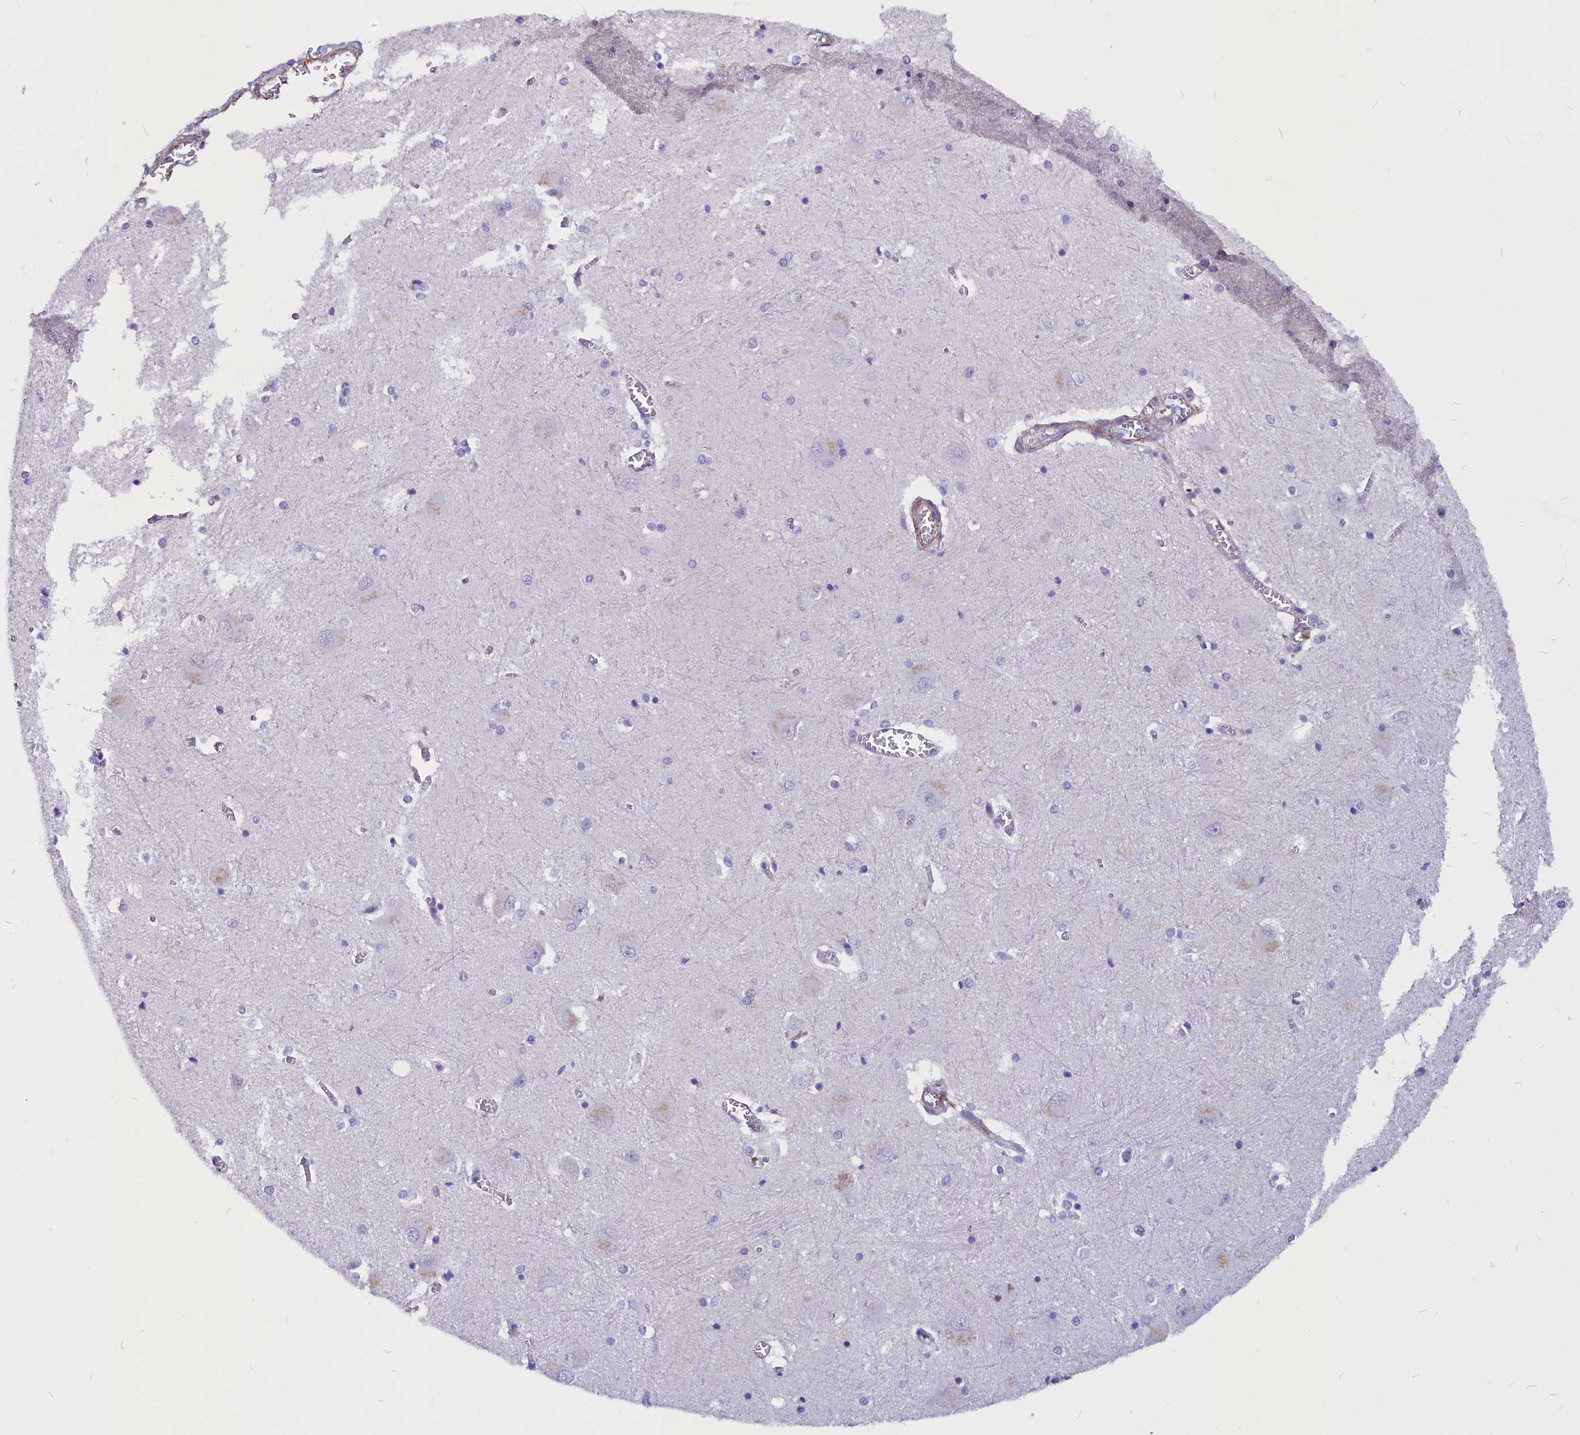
{"staining": {"intensity": "negative", "quantity": "none", "location": "none"}, "tissue": "caudate", "cell_type": "Glial cells", "image_type": "normal", "snomed": [{"axis": "morphology", "description": "Normal tissue, NOS"}, {"axis": "topography", "description": "Lateral ventricle wall"}], "caption": "Protein analysis of normal caudate displays no significant expression in glial cells.", "gene": "ZNF749", "patient": {"sex": "male", "age": 37}}